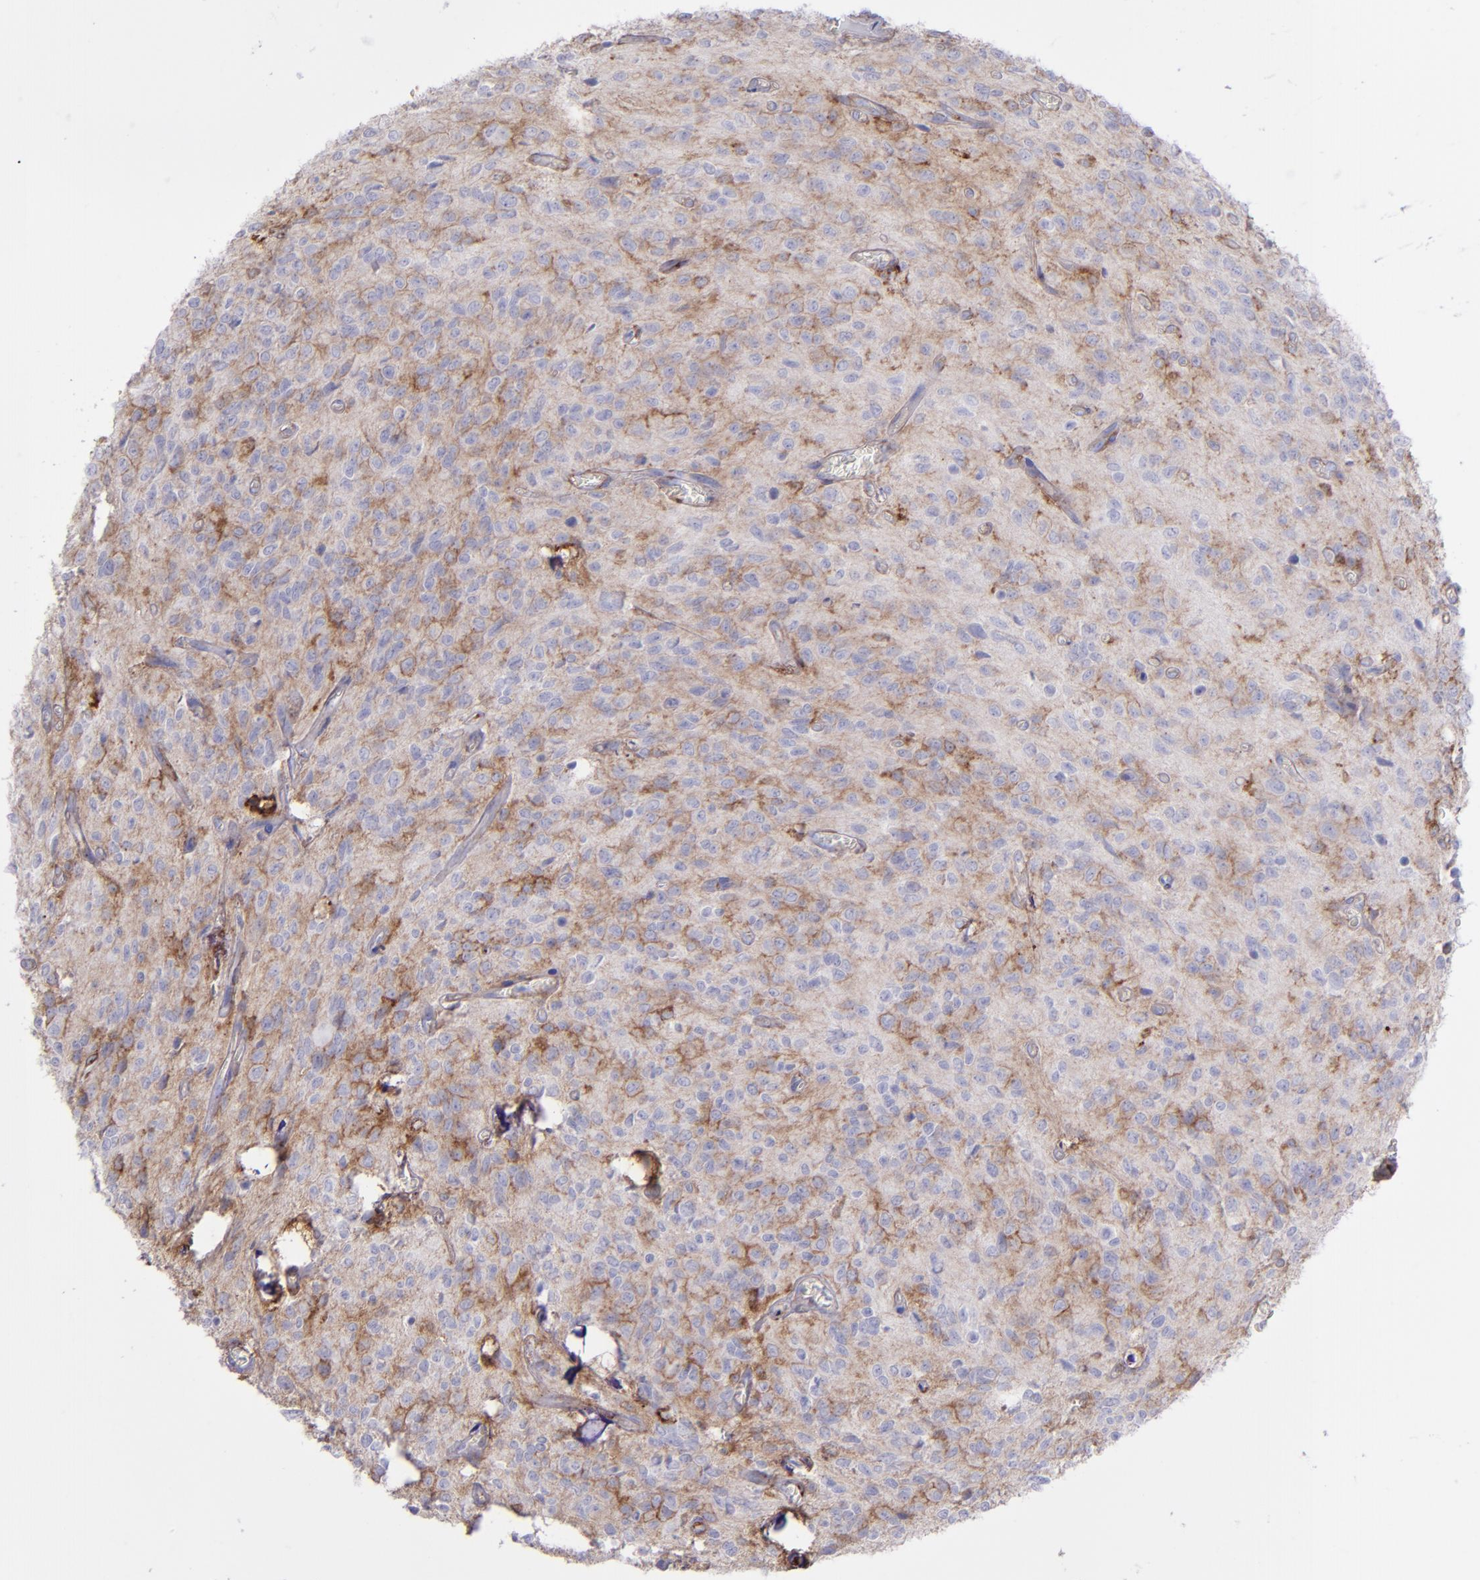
{"staining": {"intensity": "moderate", "quantity": "25%-75%", "location": "cytoplasmic/membranous"}, "tissue": "glioma", "cell_type": "Tumor cells", "image_type": "cancer", "snomed": [{"axis": "morphology", "description": "Glioma, malignant, Low grade"}, {"axis": "topography", "description": "Brain"}], "caption": "A micrograph of malignant low-grade glioma stained for a protein displays moderate cytoplasmic/membranous brown staining in tumor cells.", "gene": "ITGAV", "patient": {"sex": "female", "age": 15}}